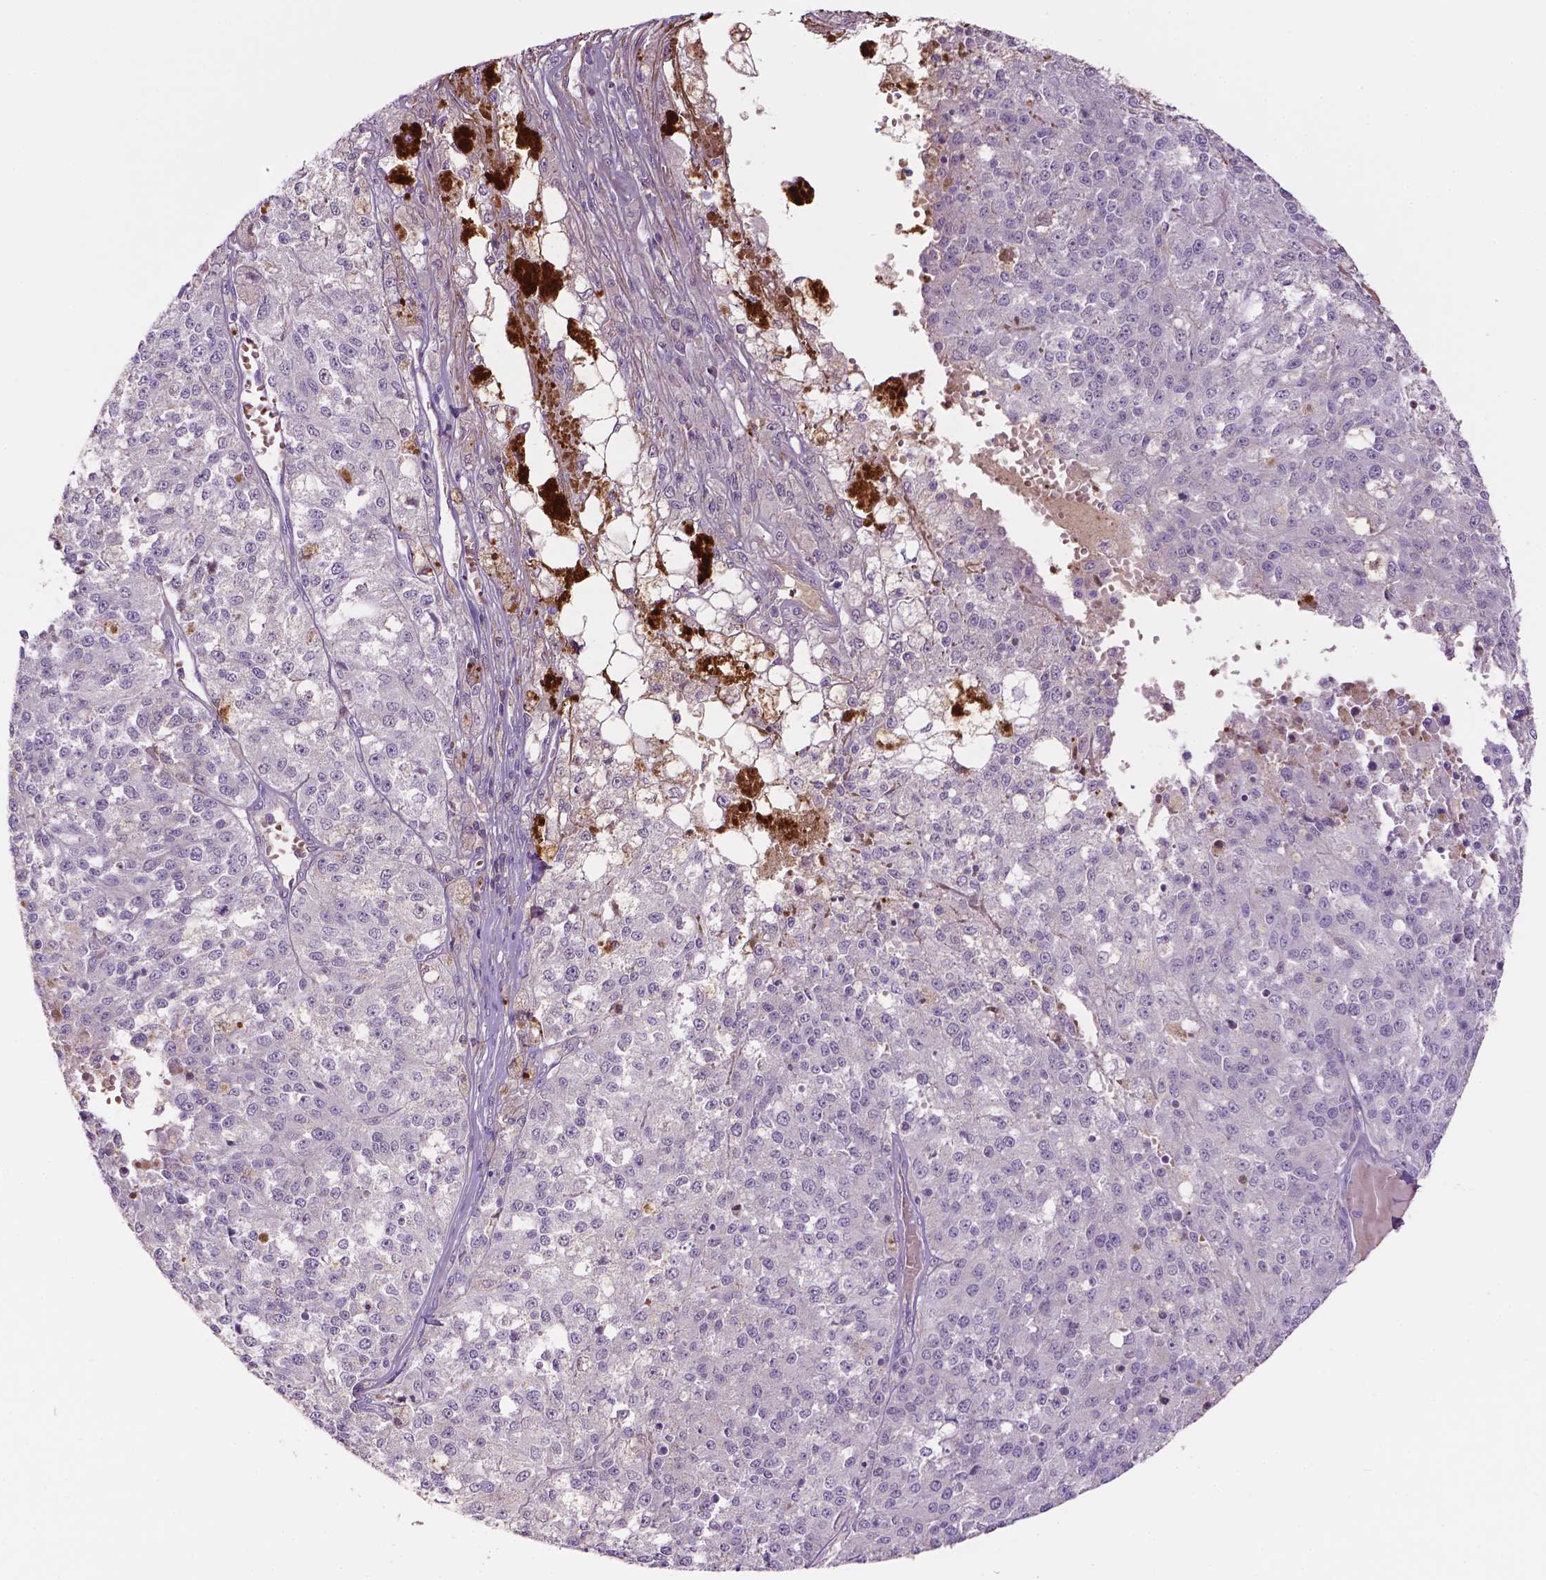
{"staining": {"intensity": "negative", "quantity": "none", "location": "none"}, "tissue": "melanoma", "cell_type": "Tumor cells", "image_type": "cancer", "snomed": [{"axis": "morphology", "description": "Malignant melanoma, Metastatic site"}, {"axis": "topography", "description": "Lymph node"}], "caption": "Tumor cells are negative for protein expression in human melanoma.", "gene": "FBLN1", "patient": {"sex": "female", "age": 64}}